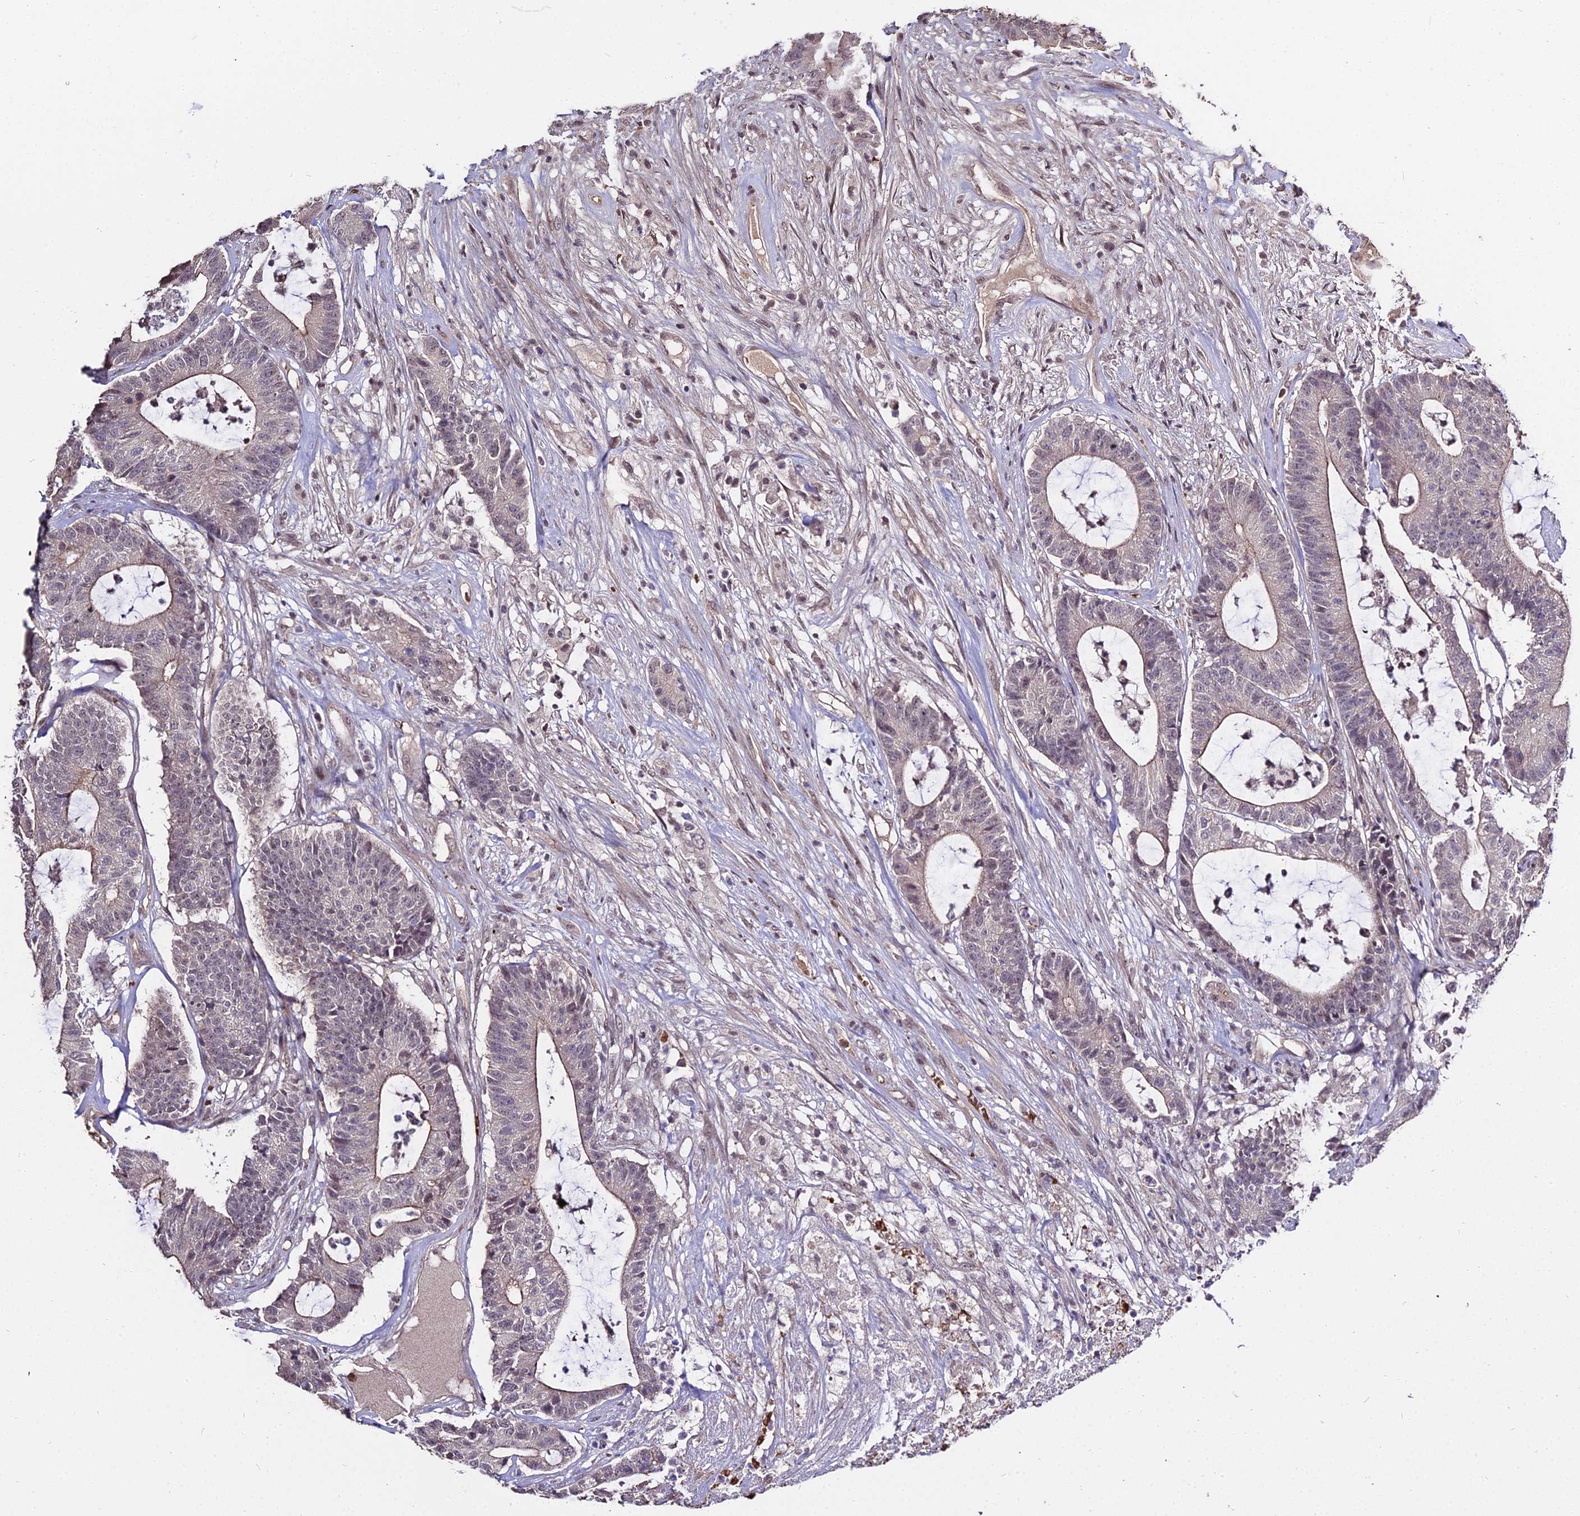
{"staining": {"intensity": "moderate", "quantity": "<25%", "location": "cytoplasmic/membranous"}, "tissue": "colorectal cancer", "cell_type": "Tumor cells", "image_type": "cancer", "snomed": [{"axis": "morphology", "description": "Adenocarcinoma, NOS"}, {"axis": "topography", "description": "Colon"}], "caption": "Immunohistochemistry (IHC) histopathology image of human colorectal cancer (adenocarcinoma) stained for a protein (brown), which reveals low levels of moderate cytoplasmic/membranous positivity in approximately <25% of tumor cells.", "gene": "ZDBF2", "patient": {"sex": "female", "age": 84}}